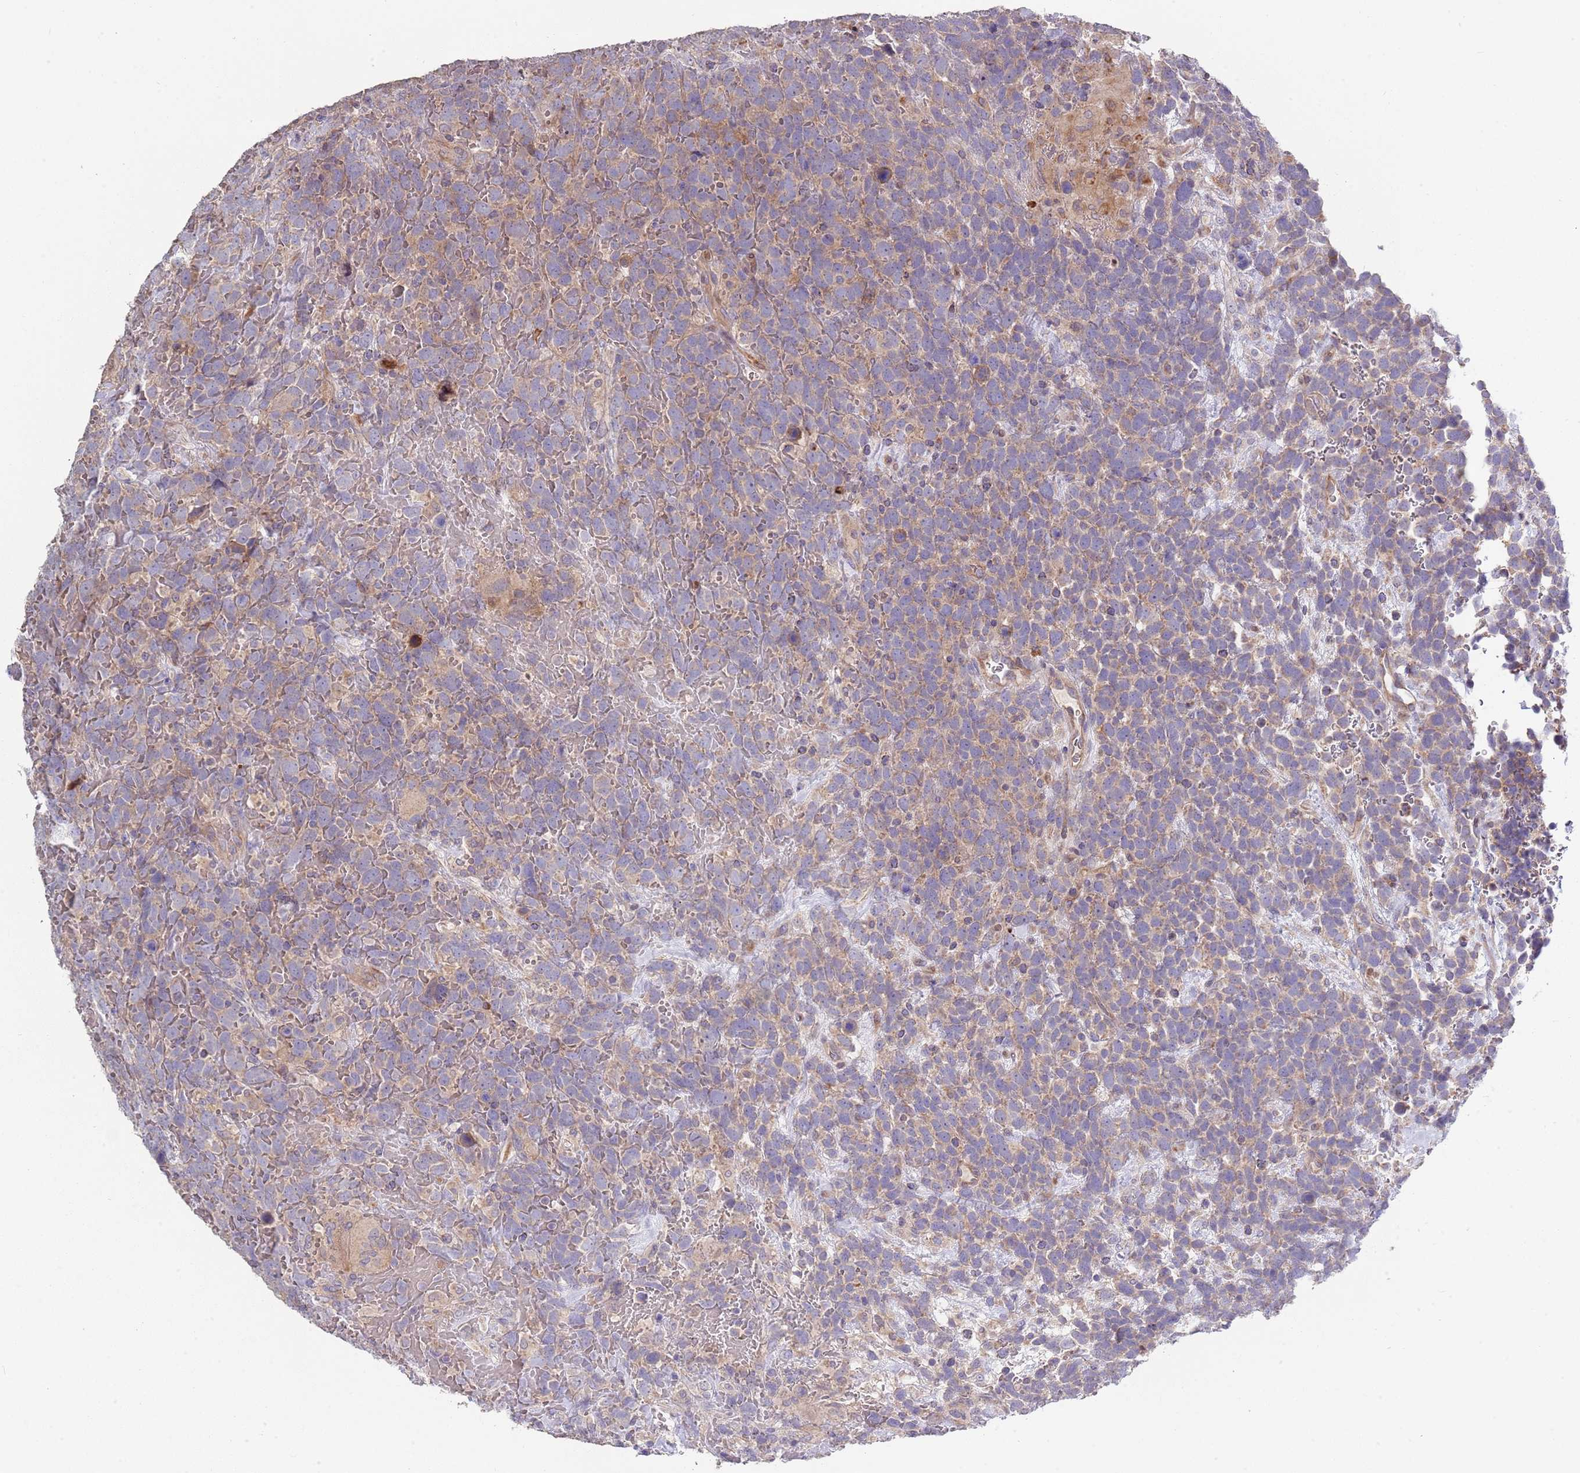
{"staining": {"intensity": "weak", "quantity": "25%-75%", "location": "cytoplasmic/membranous"}, "tissue": "urothelial cancer", "cell_type": "Tumor cells", "image_type": "cancer", "snomed": [{"axis": "morphology", "description": "Urothelial carcinoma, High grade"}, {"axis": "topography", "description": "Urinary bladder"}], "caption": "Immunohistochemistry micrograph of neoplastic tissue: urothelial cancer stained using immunohistochemistry (IHC) shows low levels of weak protein expression localized specifically in the cytoplasmic/membranous of tumor cells, appearing as a cytoplasmic/membranous brown color.", "gene": "ABCC10", "patient": {"sex": "female", "age": 82}}